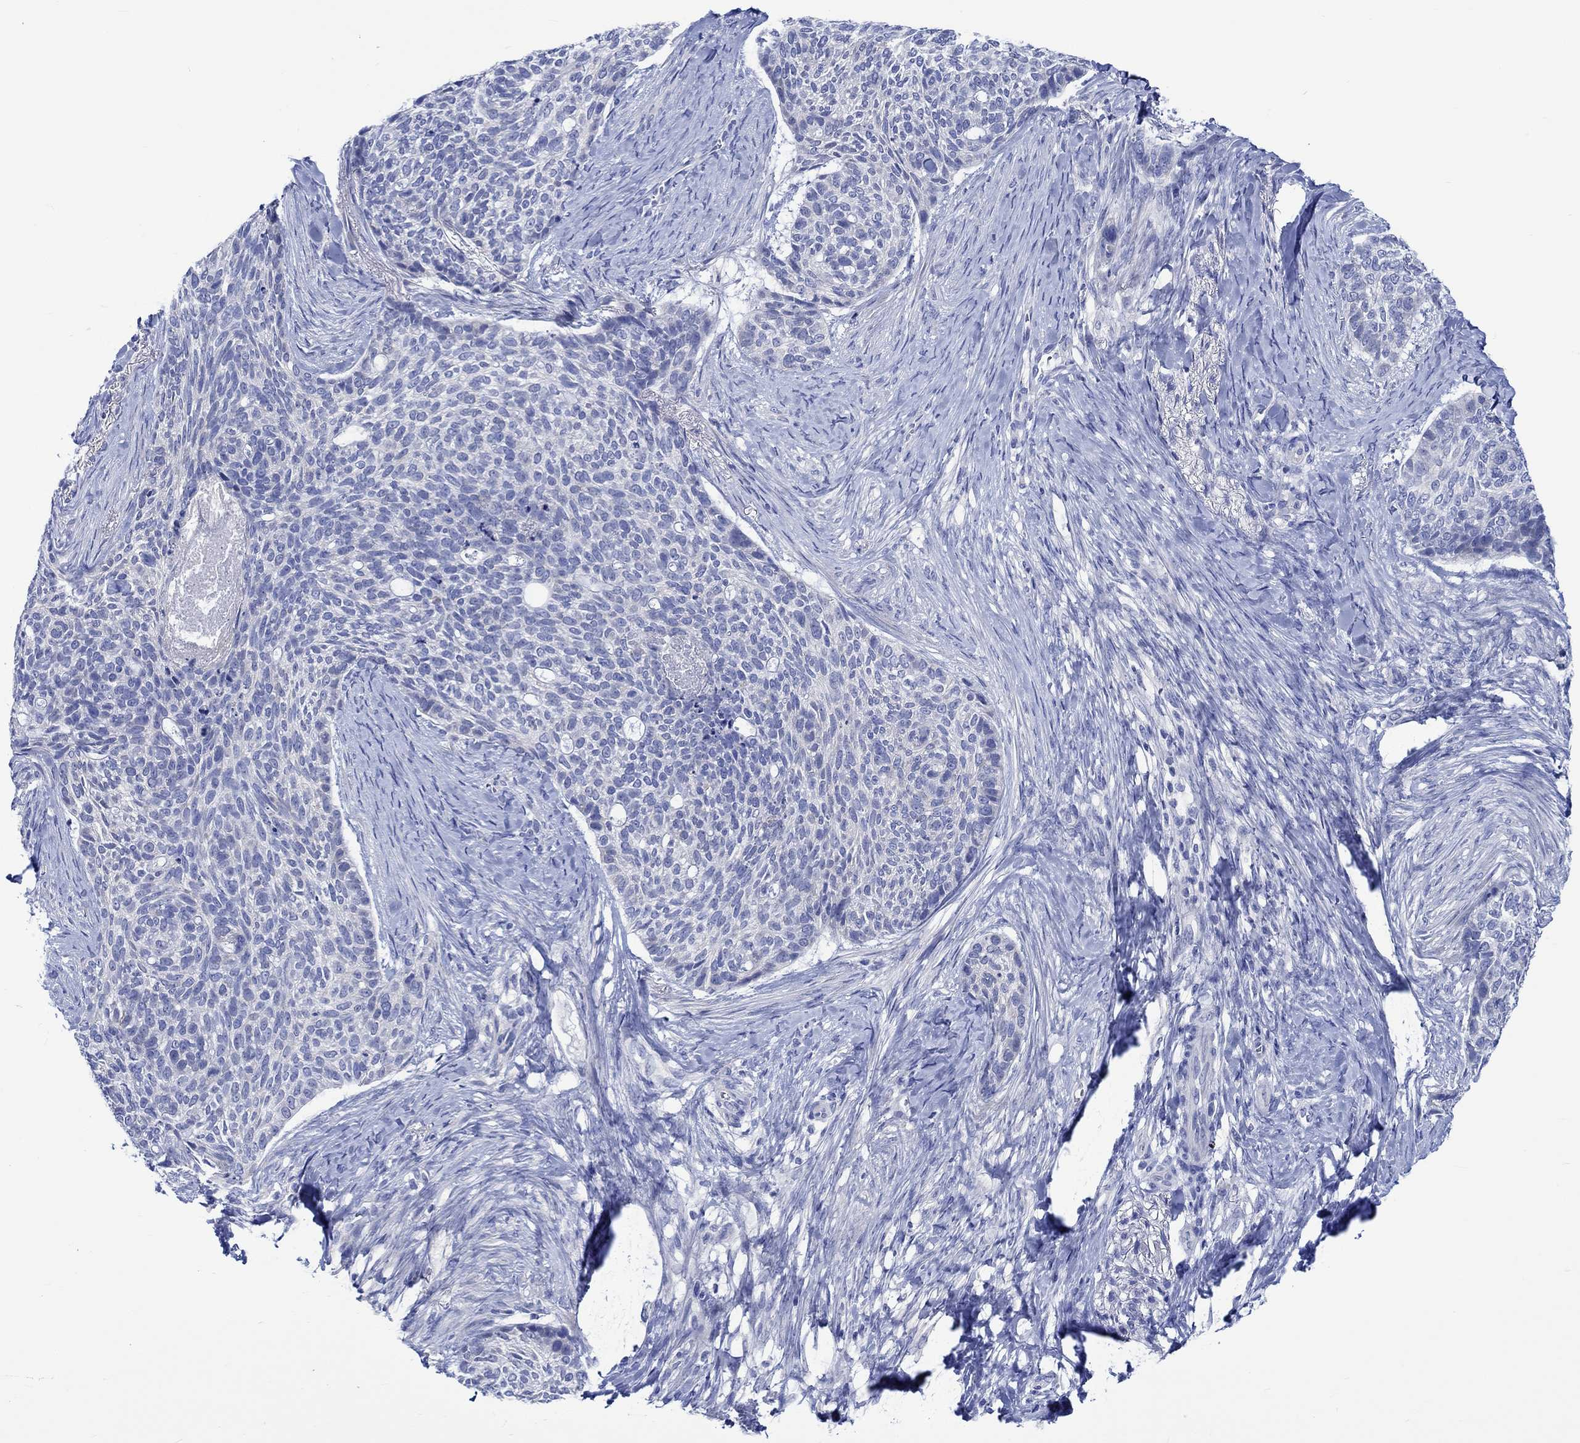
{"staining": {"intensity": "negative", "quantity": "none", "location": "none"}, "tissue": "skin cancer", "cell_type": "Tumor cells", "image_type": "cancer", "snomed": [{"axis": "morphology", "description": "Basal cell carcinoma"}, {"axis": "topography", "description": "Skin"}], "caption": "An image of skin cancer (basal cell carcinoma) stained for a protein shows no brown staining in tumor cells.", "gene": "PTPRN2", "patient": {"sex": "female", "age": 69}}